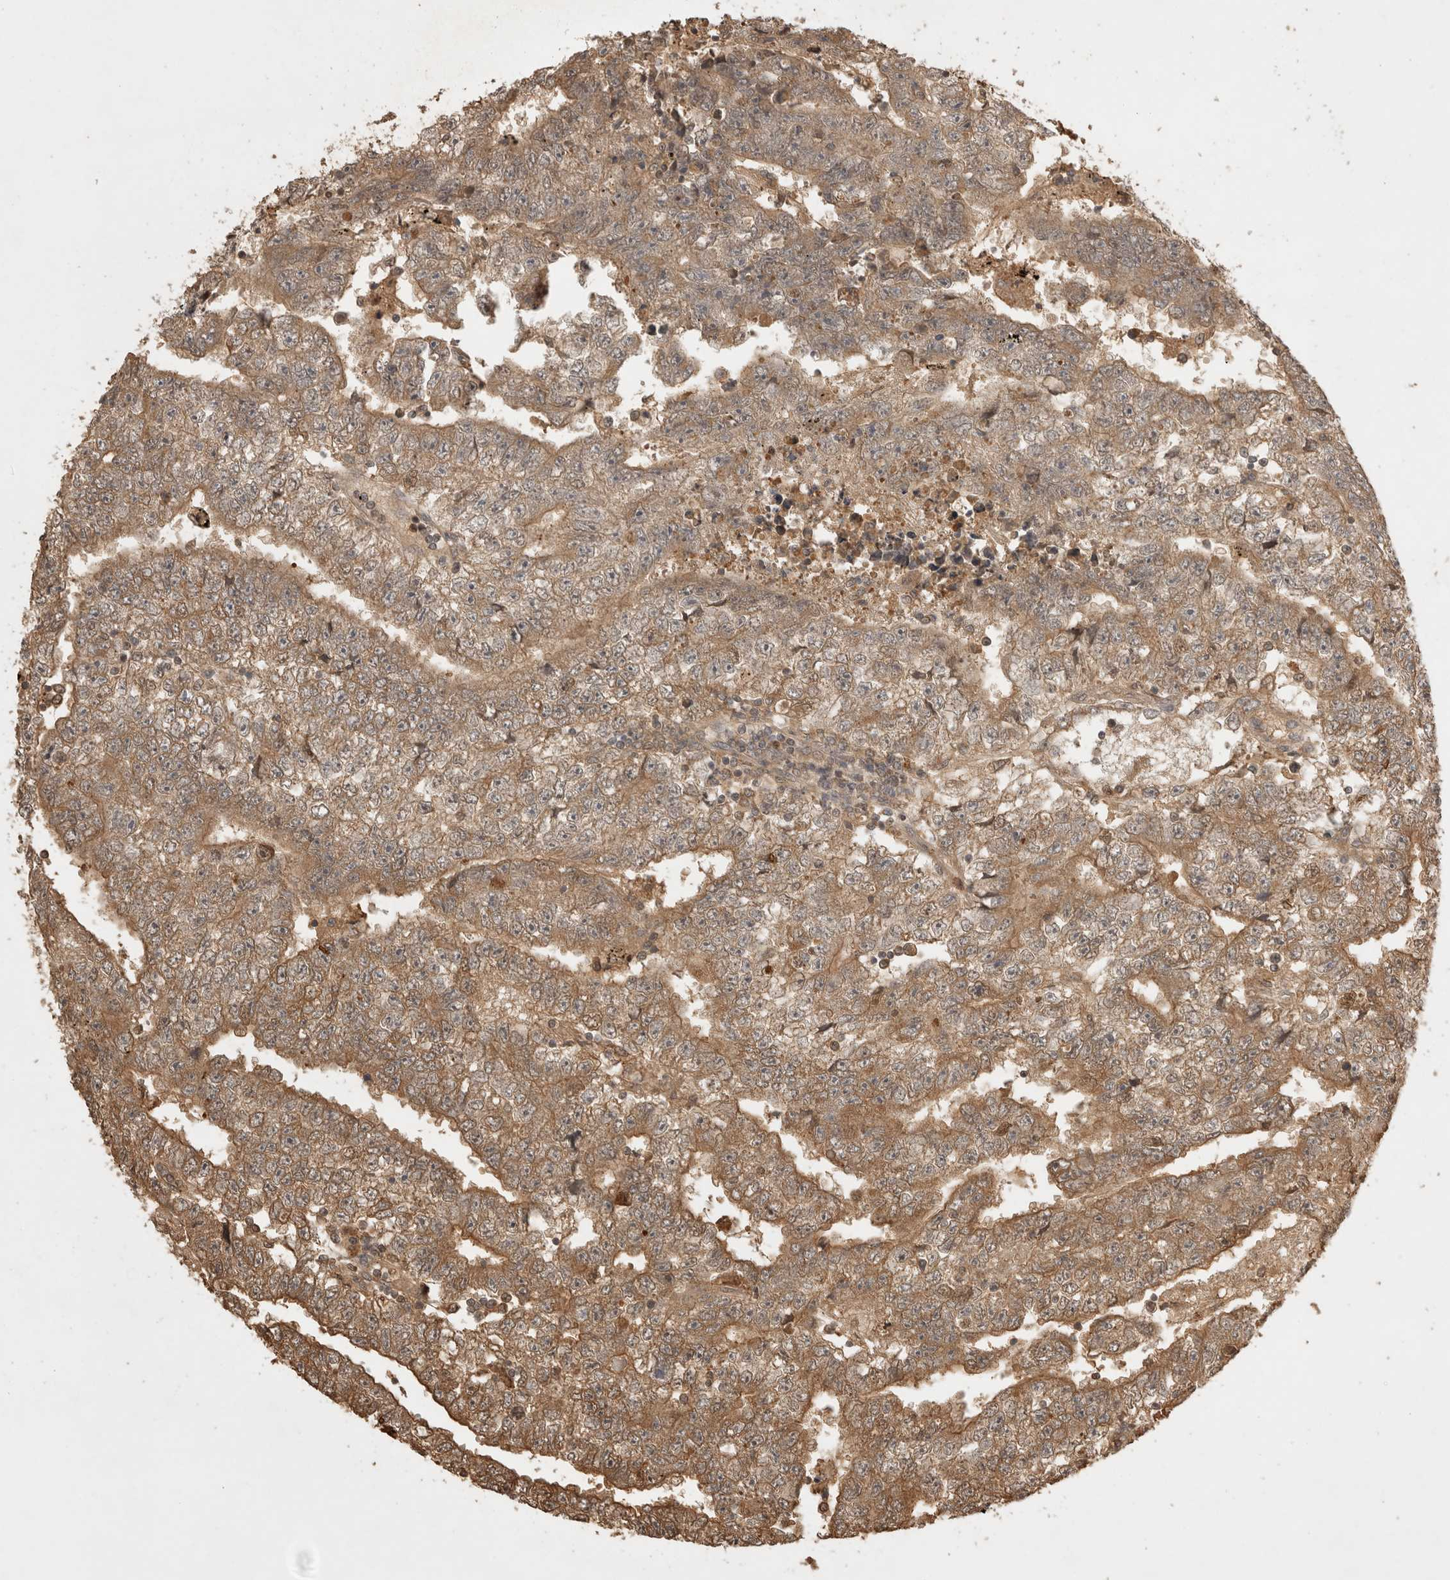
{"staining": {"intensity": "moderate", "quantity": ">75%", "location": "cytoplasmic/membranous"}, "tissue": "testis cancer", "cell_type": "Tumor cells", "image_type": "cancer", "snomed": [{"axis": "morphology", "description": "Carcinoma, Embryonal, NOS"}, {"axis": "topography", "description": "Testis"}], "caption": "Immunohistochemical staining of testis embryonal carcinoma shows moderate cytoplasmic/membranous protein positivity in about >75% of tumor cells. (IHC, brightfield microscopy, high magnification).", "gene": "PRMT3", "patient": {"sex": "male", "age": 25}}